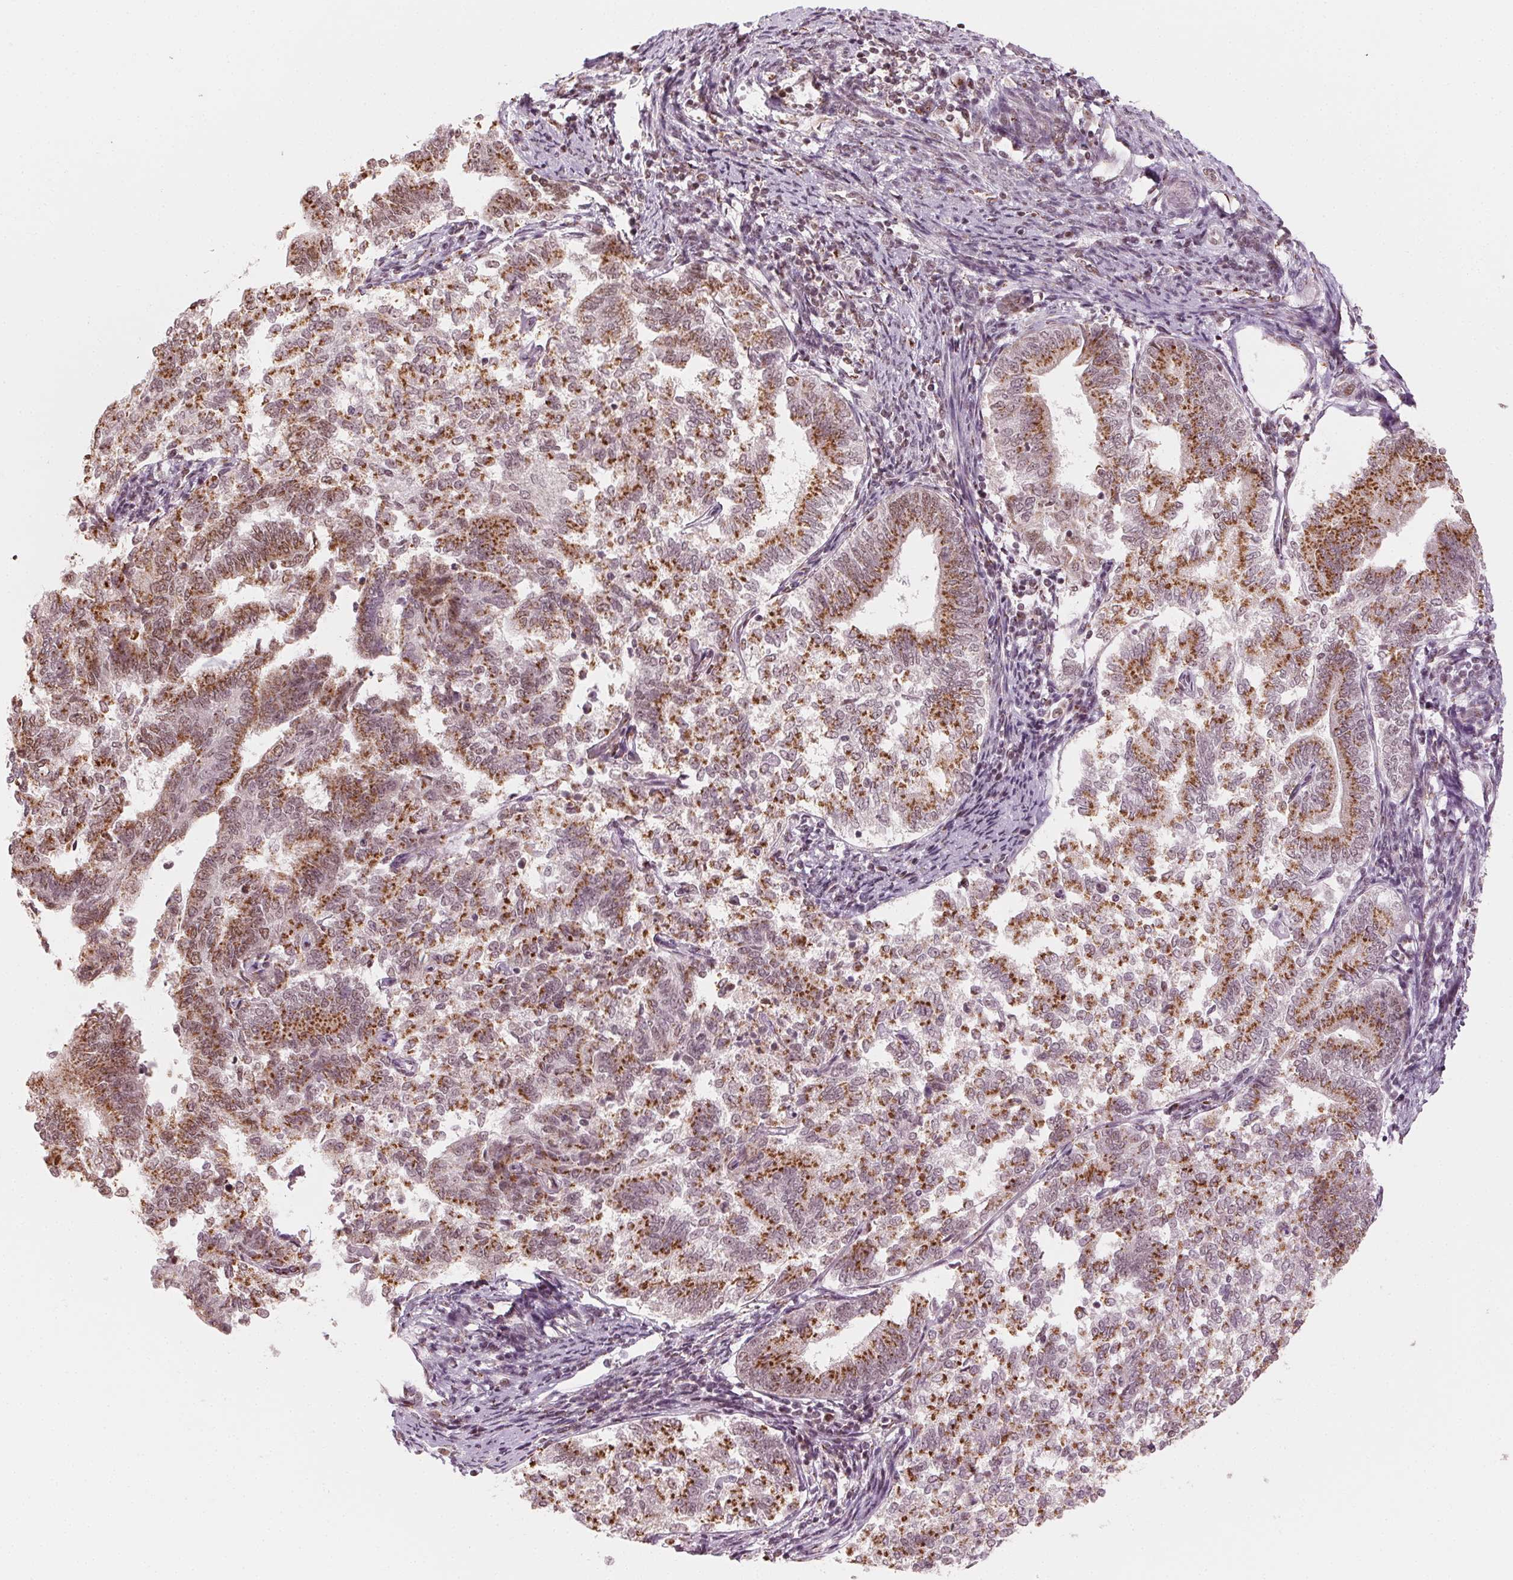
{"staining": {"intensity": "moderate", "quantity": ">75%", "location": "cytoplasmic/membranous,nuclear"}, "tissue": "endometrial cancer", "cell_type": "Tumor cells", "image_type": "cancer", "snomed": [{"axis": "morphology", "description": "Adenocarcinoma, NOS"}, {"axis": "topography", "description": "Endometrium"}], "caption": "Human endometrial adenocarcinoma stained with a brown dye exhibits moderate cytoplasmic/membranous and nuclear positive expression in about >75% of tumor cells.", "gene": "TOPORS", "patient": {"sex": "female", "age": 65}}